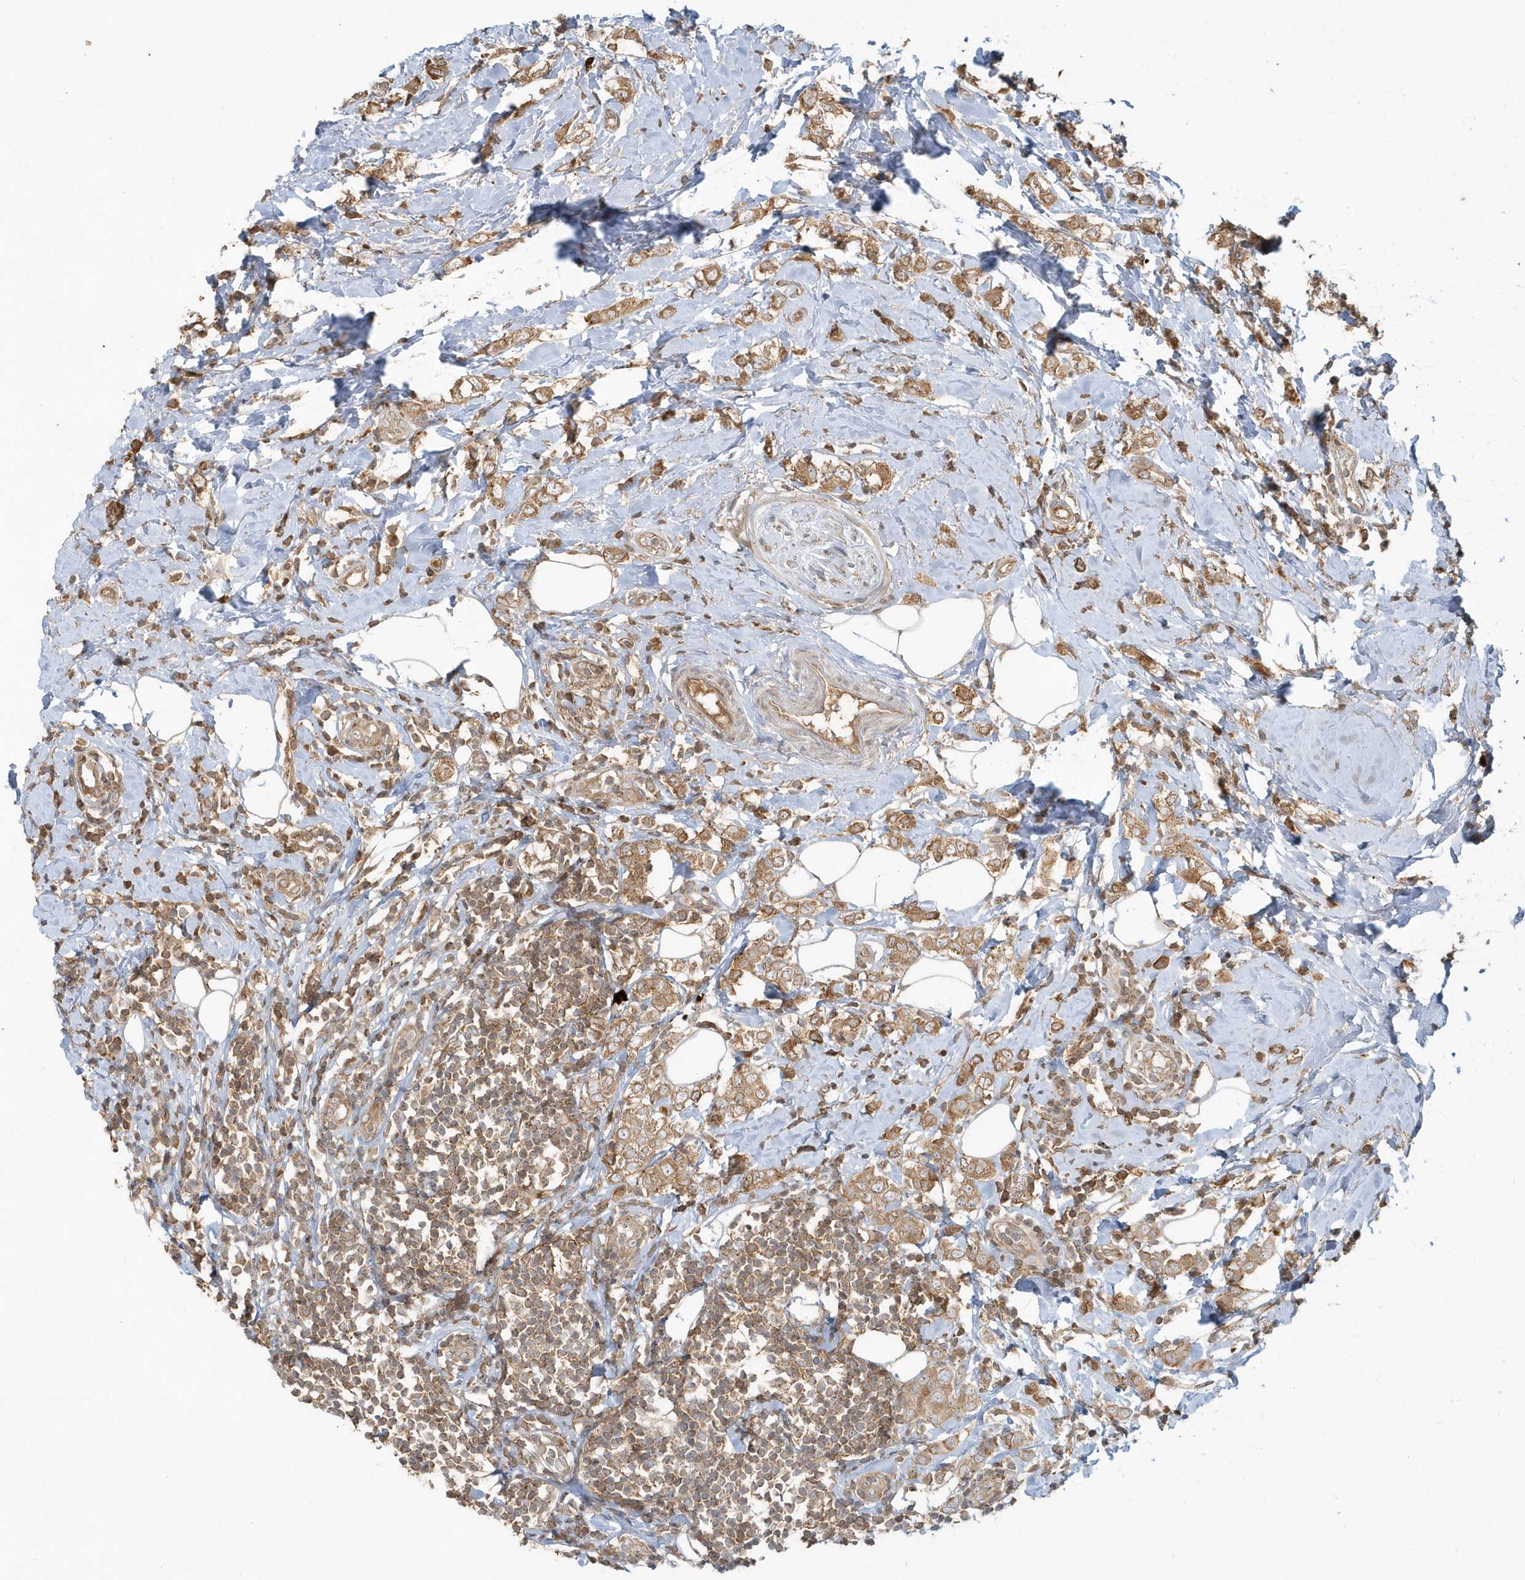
{"staining": {"intensity": "moderate", "quantity": ">75%", "location": "cytoplasmic/membranous"}, "tissue": "breast cancer", "cell_type": "Tumor cells", "image_type": "cancer", "snomed": [{"axis": "morphology", "description": "Lobular carcinoma"}, {"axis": "topography", "description": "Breast"}], "caption": "A histopathology image showing moderate cytoplasmic/membranous positivity in approximately >75% of tumor cells in breast cancer, as visualized by brown immunohistochemical staining.", "gene": "STIM2", "patient": {"sex": "female", "age": 47}}